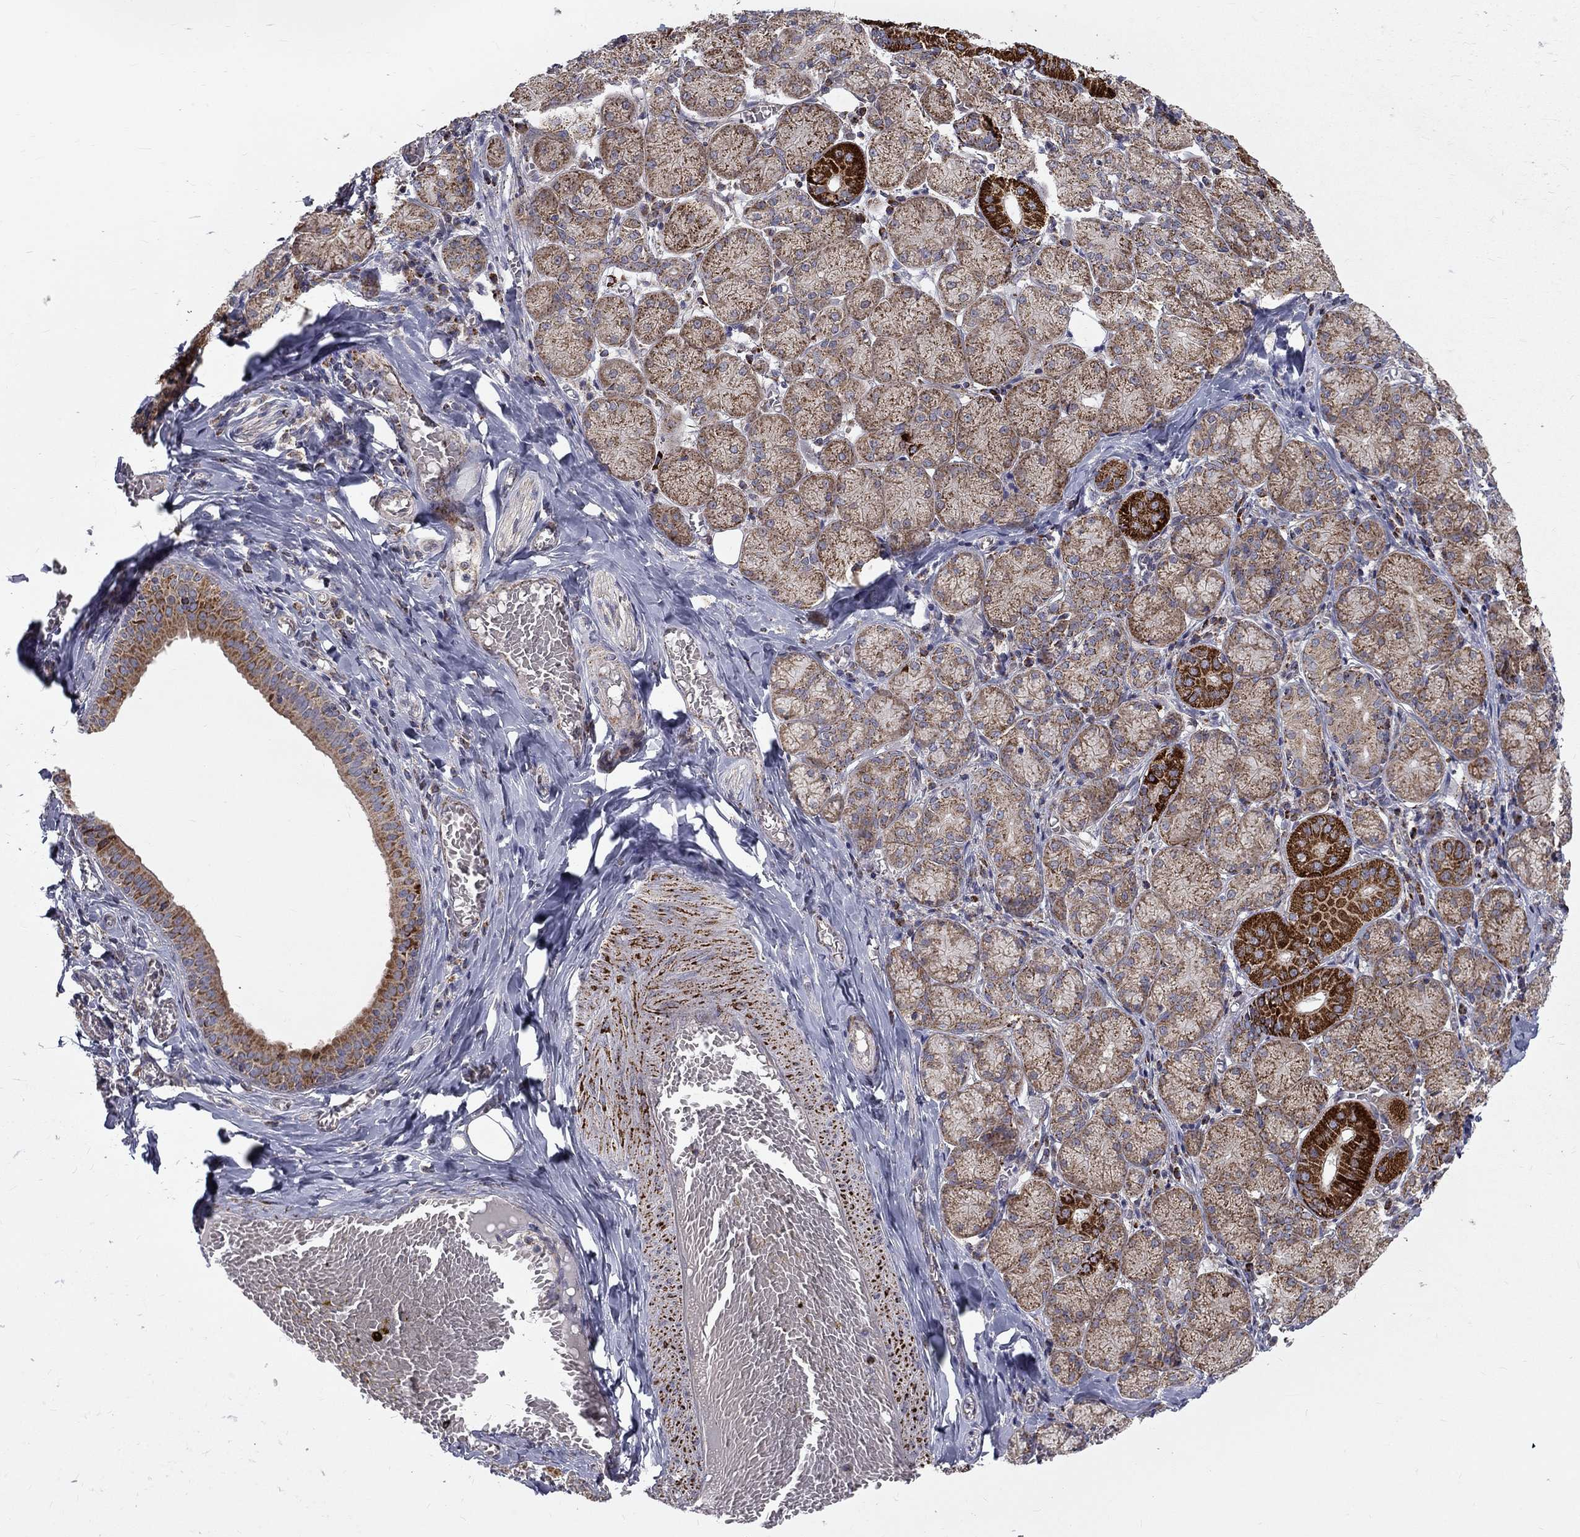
{"staining": {"intensity": "strong", "quantity": "<25%", "location": "cytoplasmic/membranous"}, "tissue": "salivary gland", "cell_type": "Glandular cells", "image_type": "normal", "snomed": [{"axis": "morphology", "description": "Normal tissue, NOS"}, {"axis": "topography", "description": "Salivary gland"}, {"axis": "topography", "description": "Peripheral nerve tissue"}], "caption": "Strong cytoplasmic/membranous protein staining is appreciated in approximately <25% of glandular cells in salivary gland.", "gene": "ALDH1B1", "patient": {"sex": "female", "age": 24}}